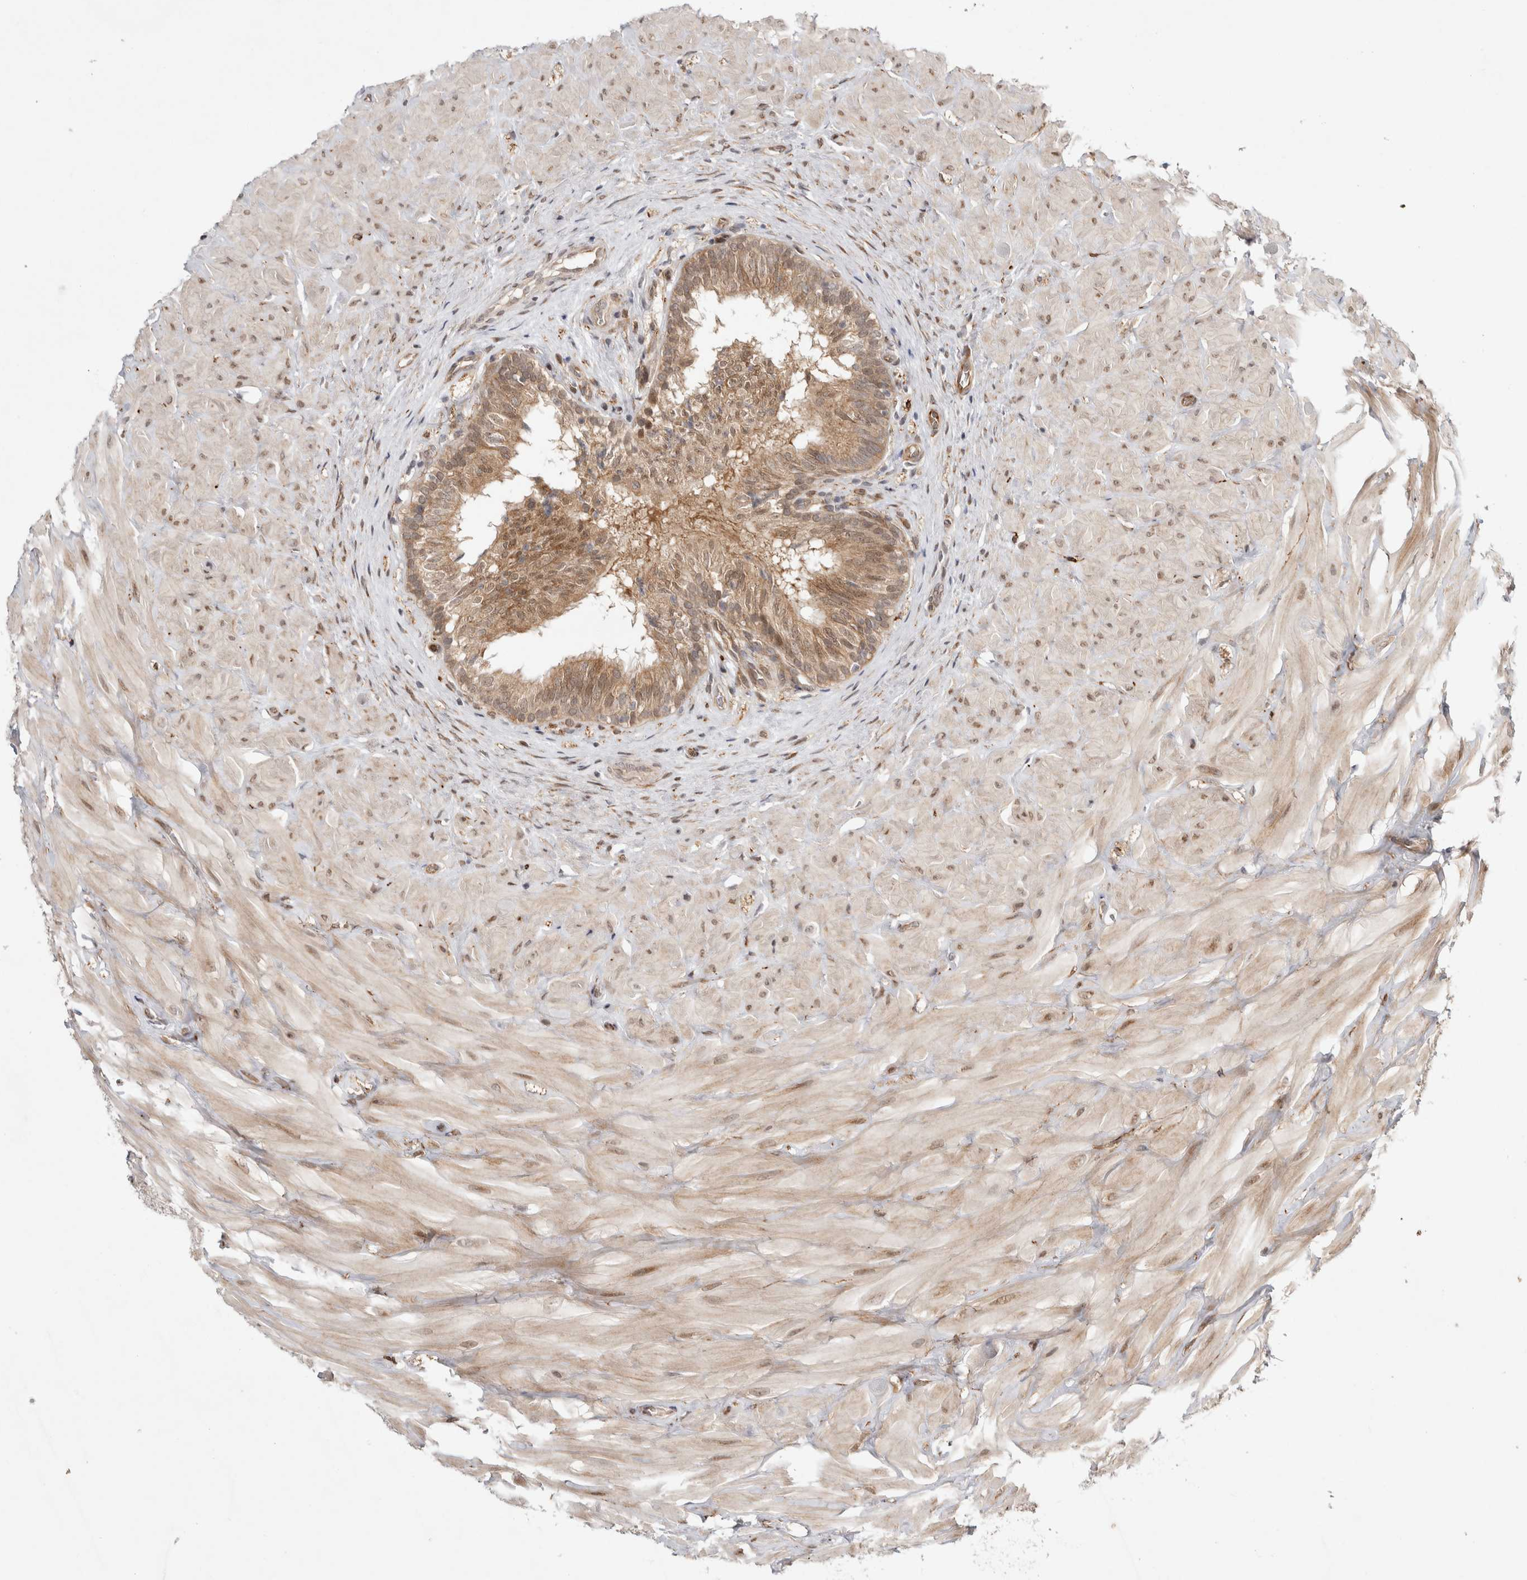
{"staining": {"intensity": "moderate", "quantity": ">75%", "location": "cytoplasmic/membranous,nuclear"}, "tissue": "epididymis", "cell_type": "Glandular cells", "image_type": "normal", "snomed": [{"axis": "morphology", "description": "Normal tissue, NOS"}, {"axis": "topography", "description": "Soft tissue"}, {"axis": "topography", "description": "Epididymis"}], "caption": "The histopathology image demonstrates staining of unremarkable epididymis, revealing moderate cytoplasmic/membranous,nuclear protein expression (brown color) within glandular cells. (DAB IHC, brown staining for protein, blue staining for nuclei).", "gene": "ZNF318", "patient": {"sex": "male", "age": 26}}